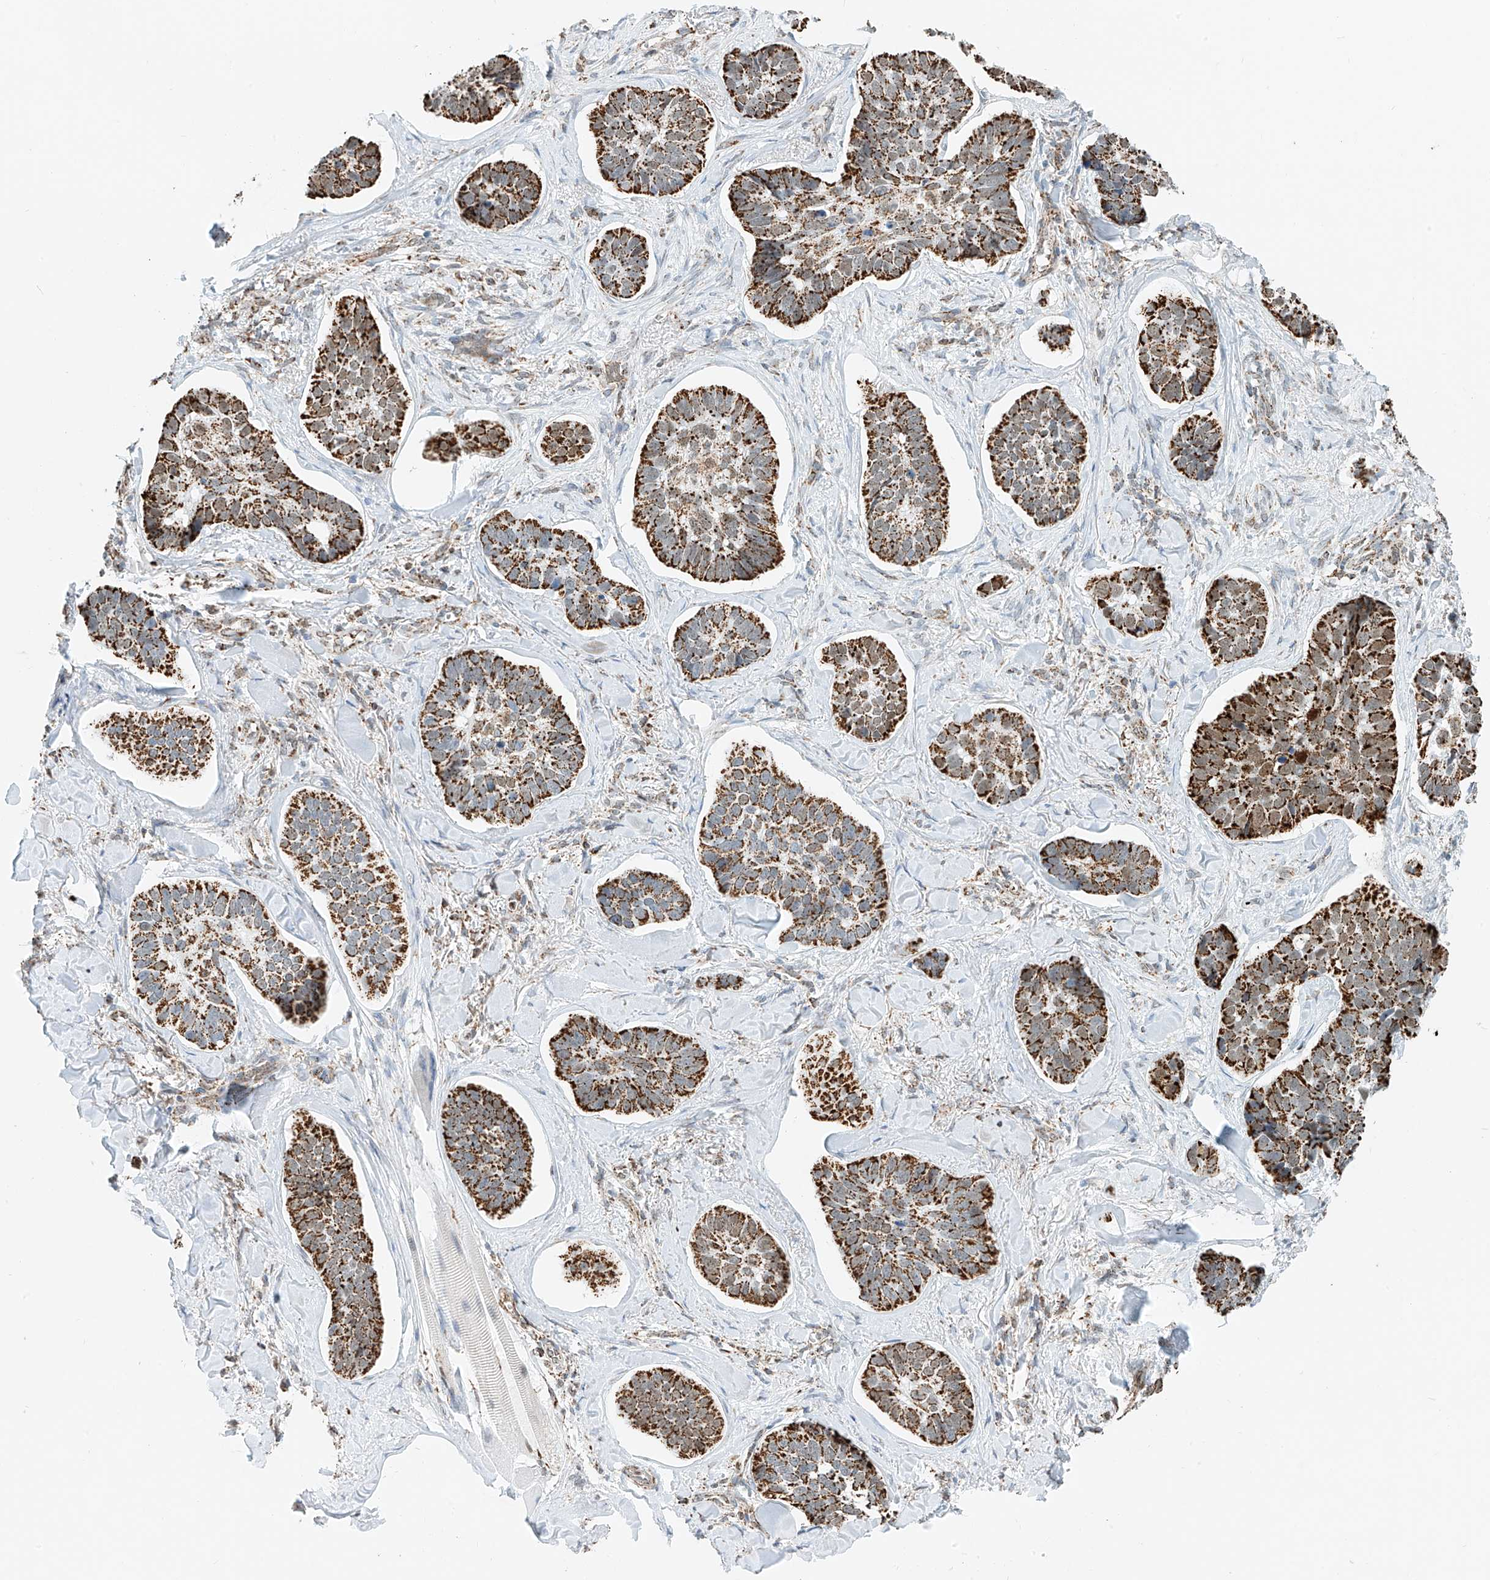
{"staining": {"intensity": "strong", "quantity": ">75%", "location": "cytoplasmic/membranous"}, "tissue": "skin cancer", "cell_type": "Tumor cells", "image_type": "cancer", "snomed": [{"axis": "morphology", "description": "Basal cell carcinoma"}, {"axis": "topography", "description": "Skin"}], "caption": "A brown stain highlights strong cytoplasmic/membranous positivity of a protein in skin cancer tumor cells. Nuclei are stained in blue.", "gene": "PPA2", "patient": {"sex": "male", "age": 62}}